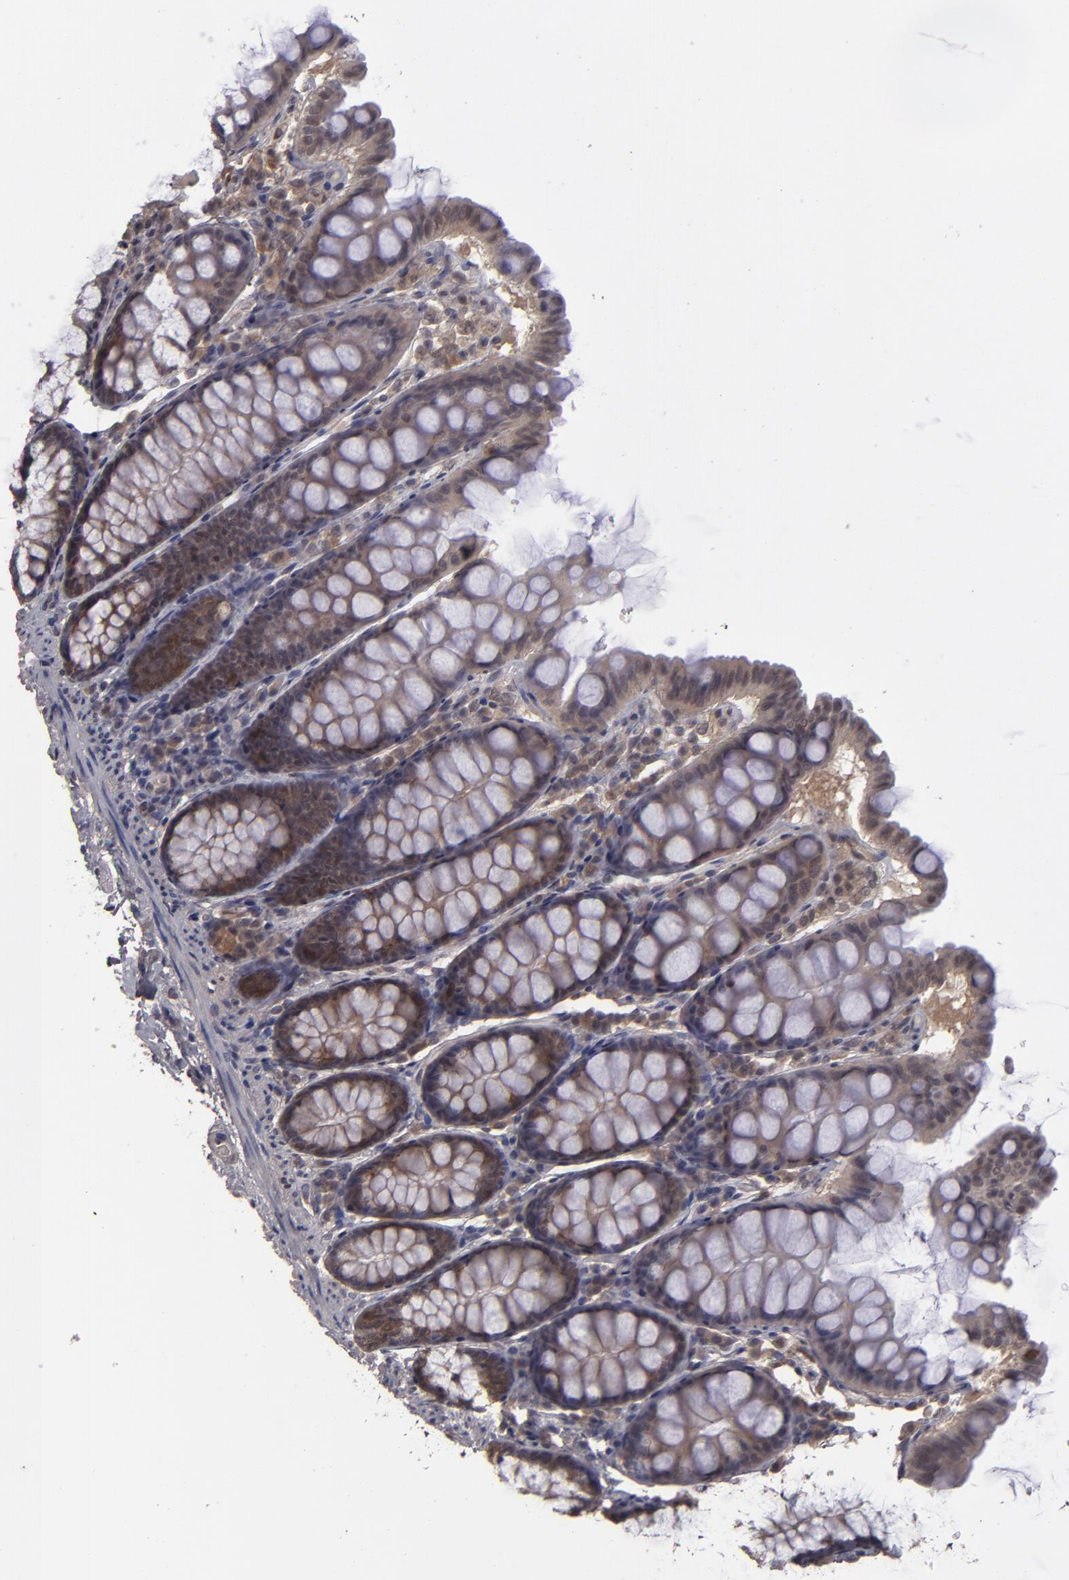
{"staining": {"intensity": "weak", "quantity": "25%-75%", "location": "nuclear"}, "tissue": "colon", "cell_type": "Endothelial cells", "image_type": "normal", "snomed": [{"axis": "morphology", "description": "Normal tissue, NOS"}, {"axis": "topography", "description": "Colon"}], "caption": "Immunohistochemistry photomicrograph of unremarkable colon stained for a protein (brown), which exhibits low levels of weak nuclear expression in approximately 25%-75% of endothelial cells.", "gene": "TYMS", "patient": {"sex": "female", "age": 61}}